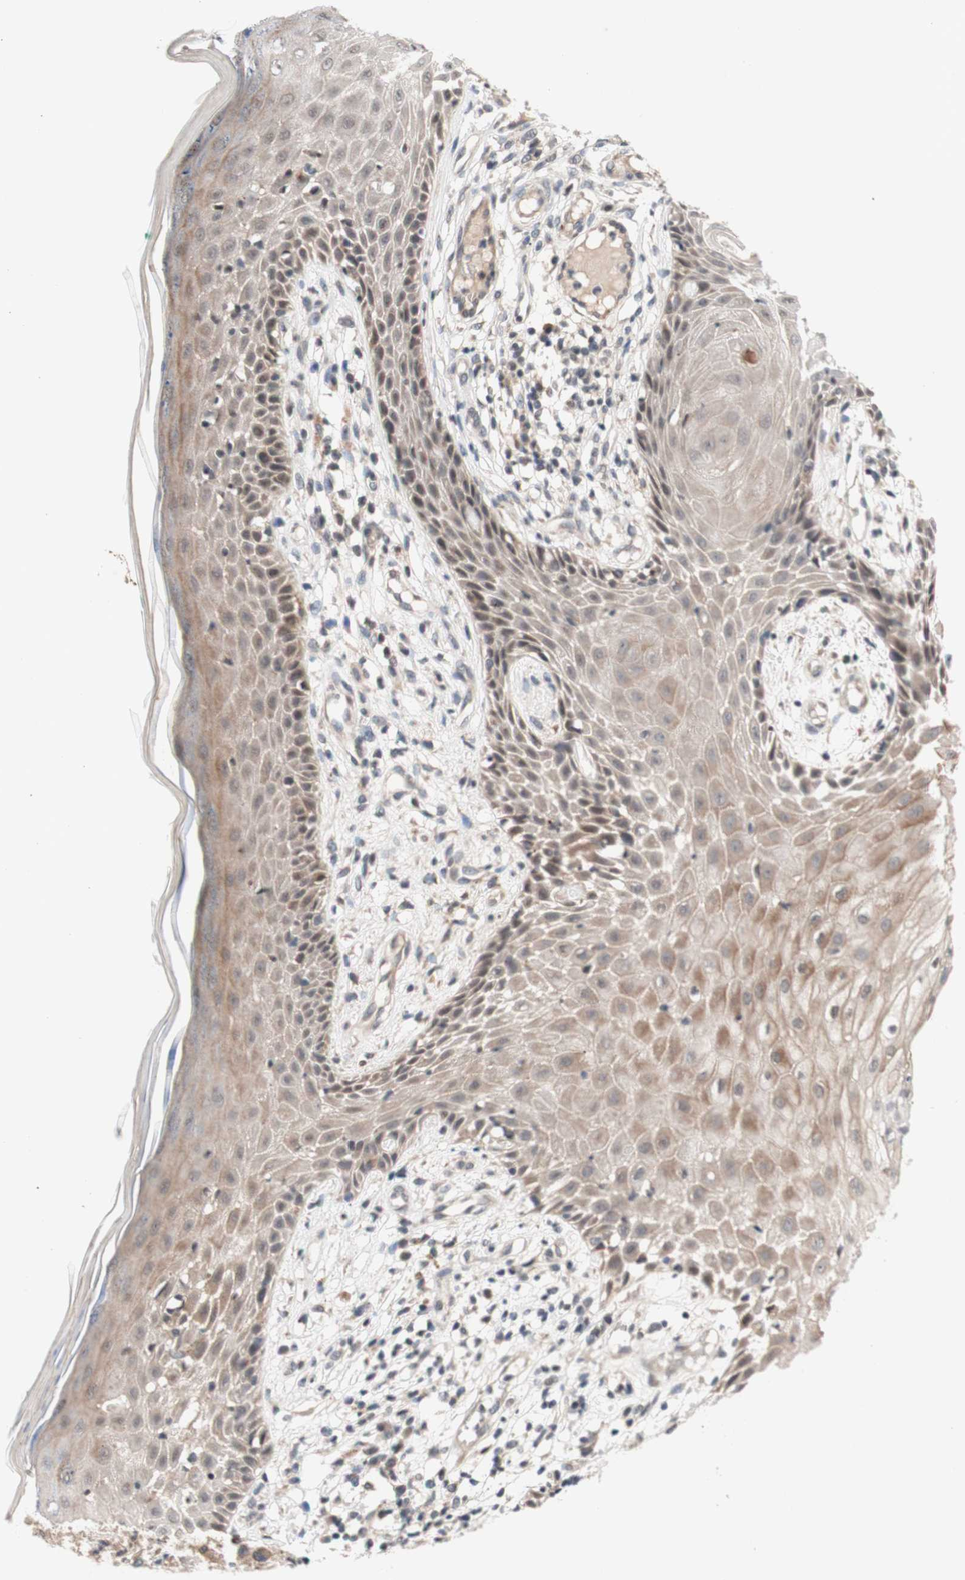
{"staining": {"intensity": "weak", "quantity": "25%-75%", "location": "cytoplasmic/membranous"}, "tissue": "skin cancer", "cell_type": "Tumor cells", "image_type": "cancer", "snomed": [{"axis": "morphology", "description": "Basal cell carcinoma"}, {"axis": "topography", "description": "Skin"}], "caption": "Weak cytoplasmic/membranous expression for a protein is appreciated in approximately 25%-75% of tumor cells of skin cancer using immunohistochemistry.", "gene": "CD55", "patient": {"sex": "female", "age": 84}}